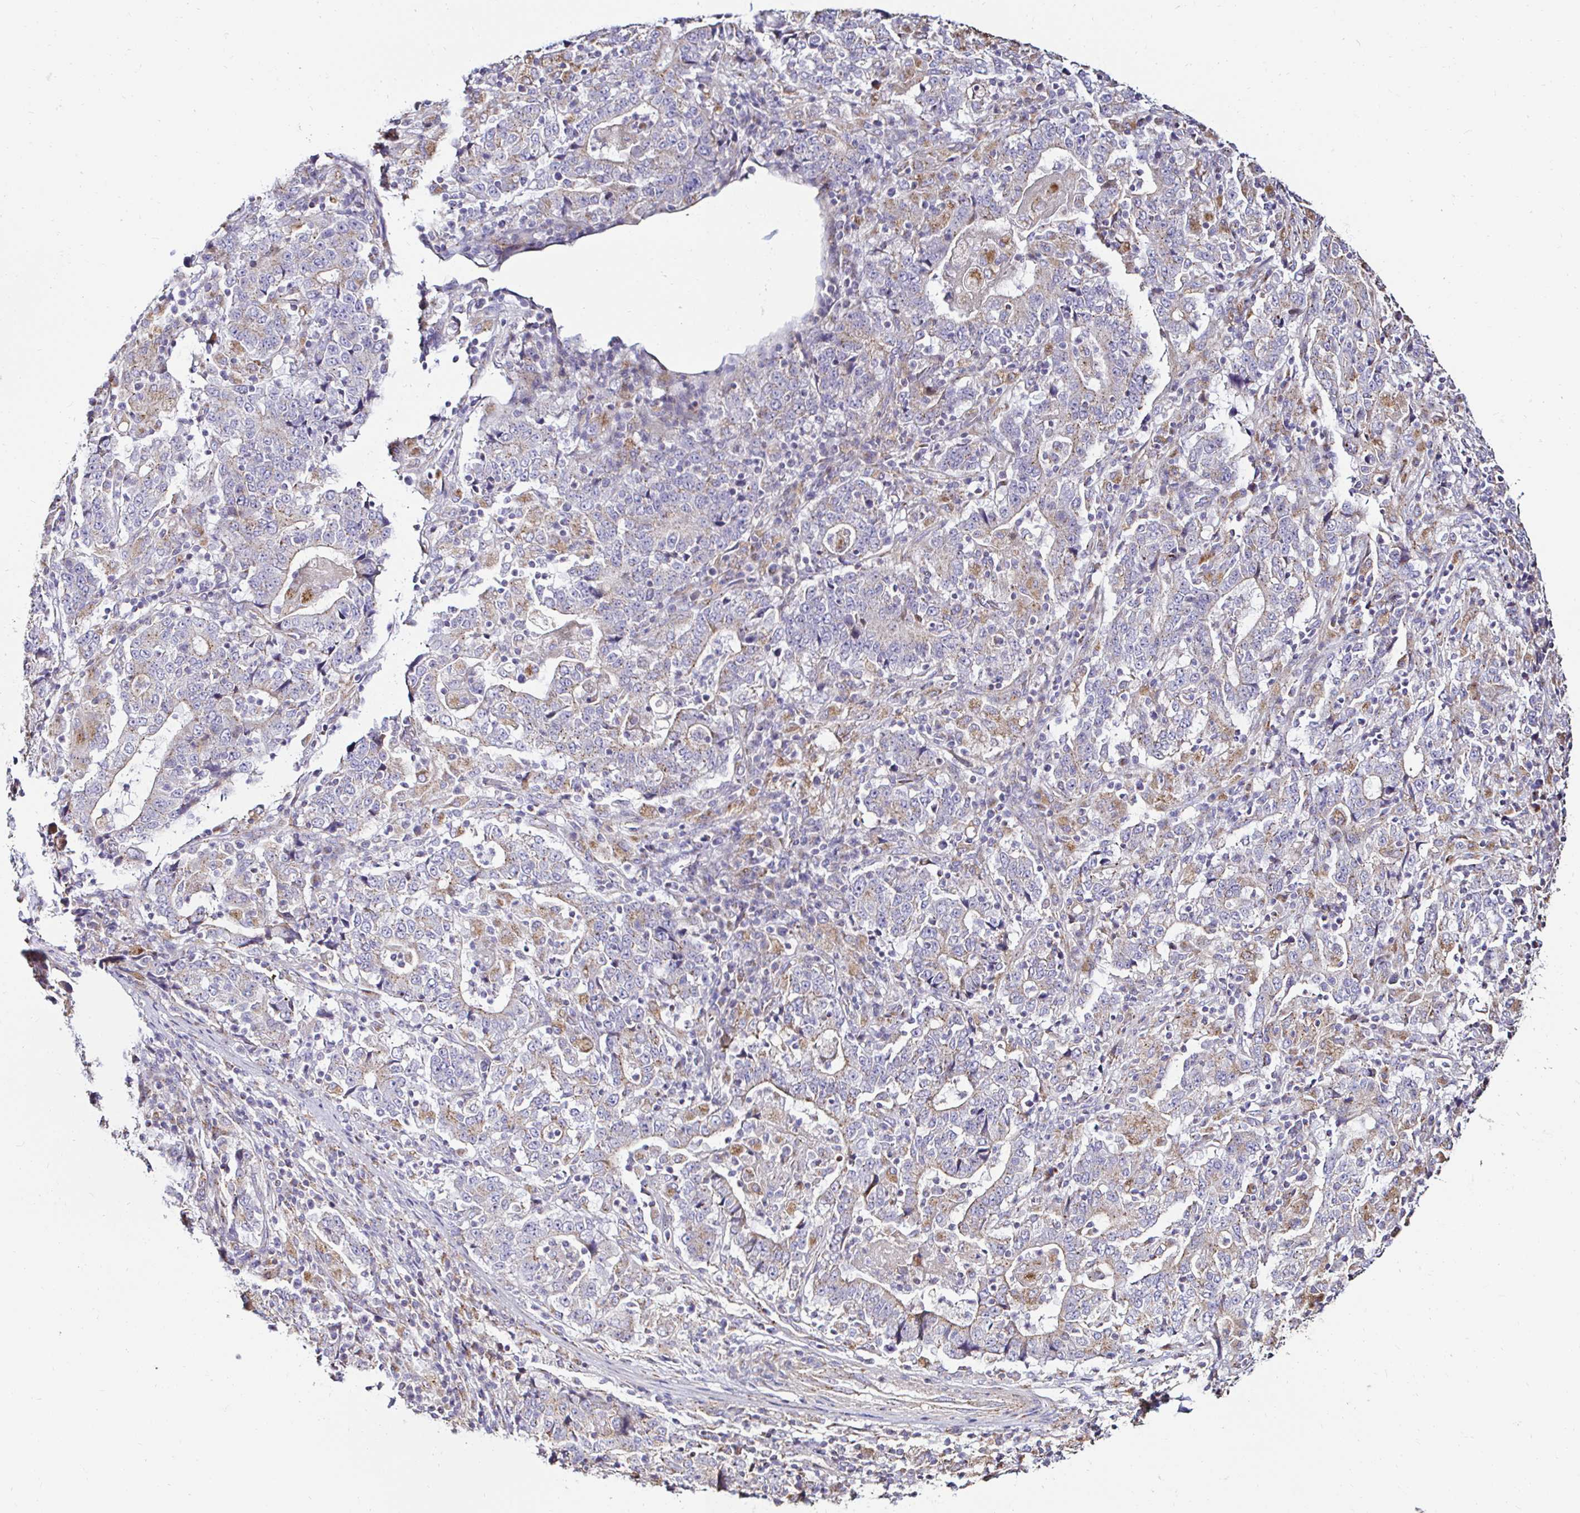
{"staining": {"intensity": "weak", "quantity": "25%-75%", "location": "cytoplasmic/membranous"}, "tissue": "stomach cancer", "cell_type": "Tumor cells", "image_type": "cancer", "snomed": [{"axis": "morphology", "description": "Normal tissue, NOS"}, {"axis": "morphology", "description": "Adenocarcinoma, NOS"}, {"axis": "topography", "description": "Stomach, upper"}, {"axis": "topography", "description": "Stomach"}], "caption": "Human adenocarcinoma (stomach) stained for a protein (brown) shows weak cytoplasmic/membranous positive positivity in about 25%-75% of tumor cells.", "gene": "GALNS", "patient": {"sex": "male", "age": 59}}